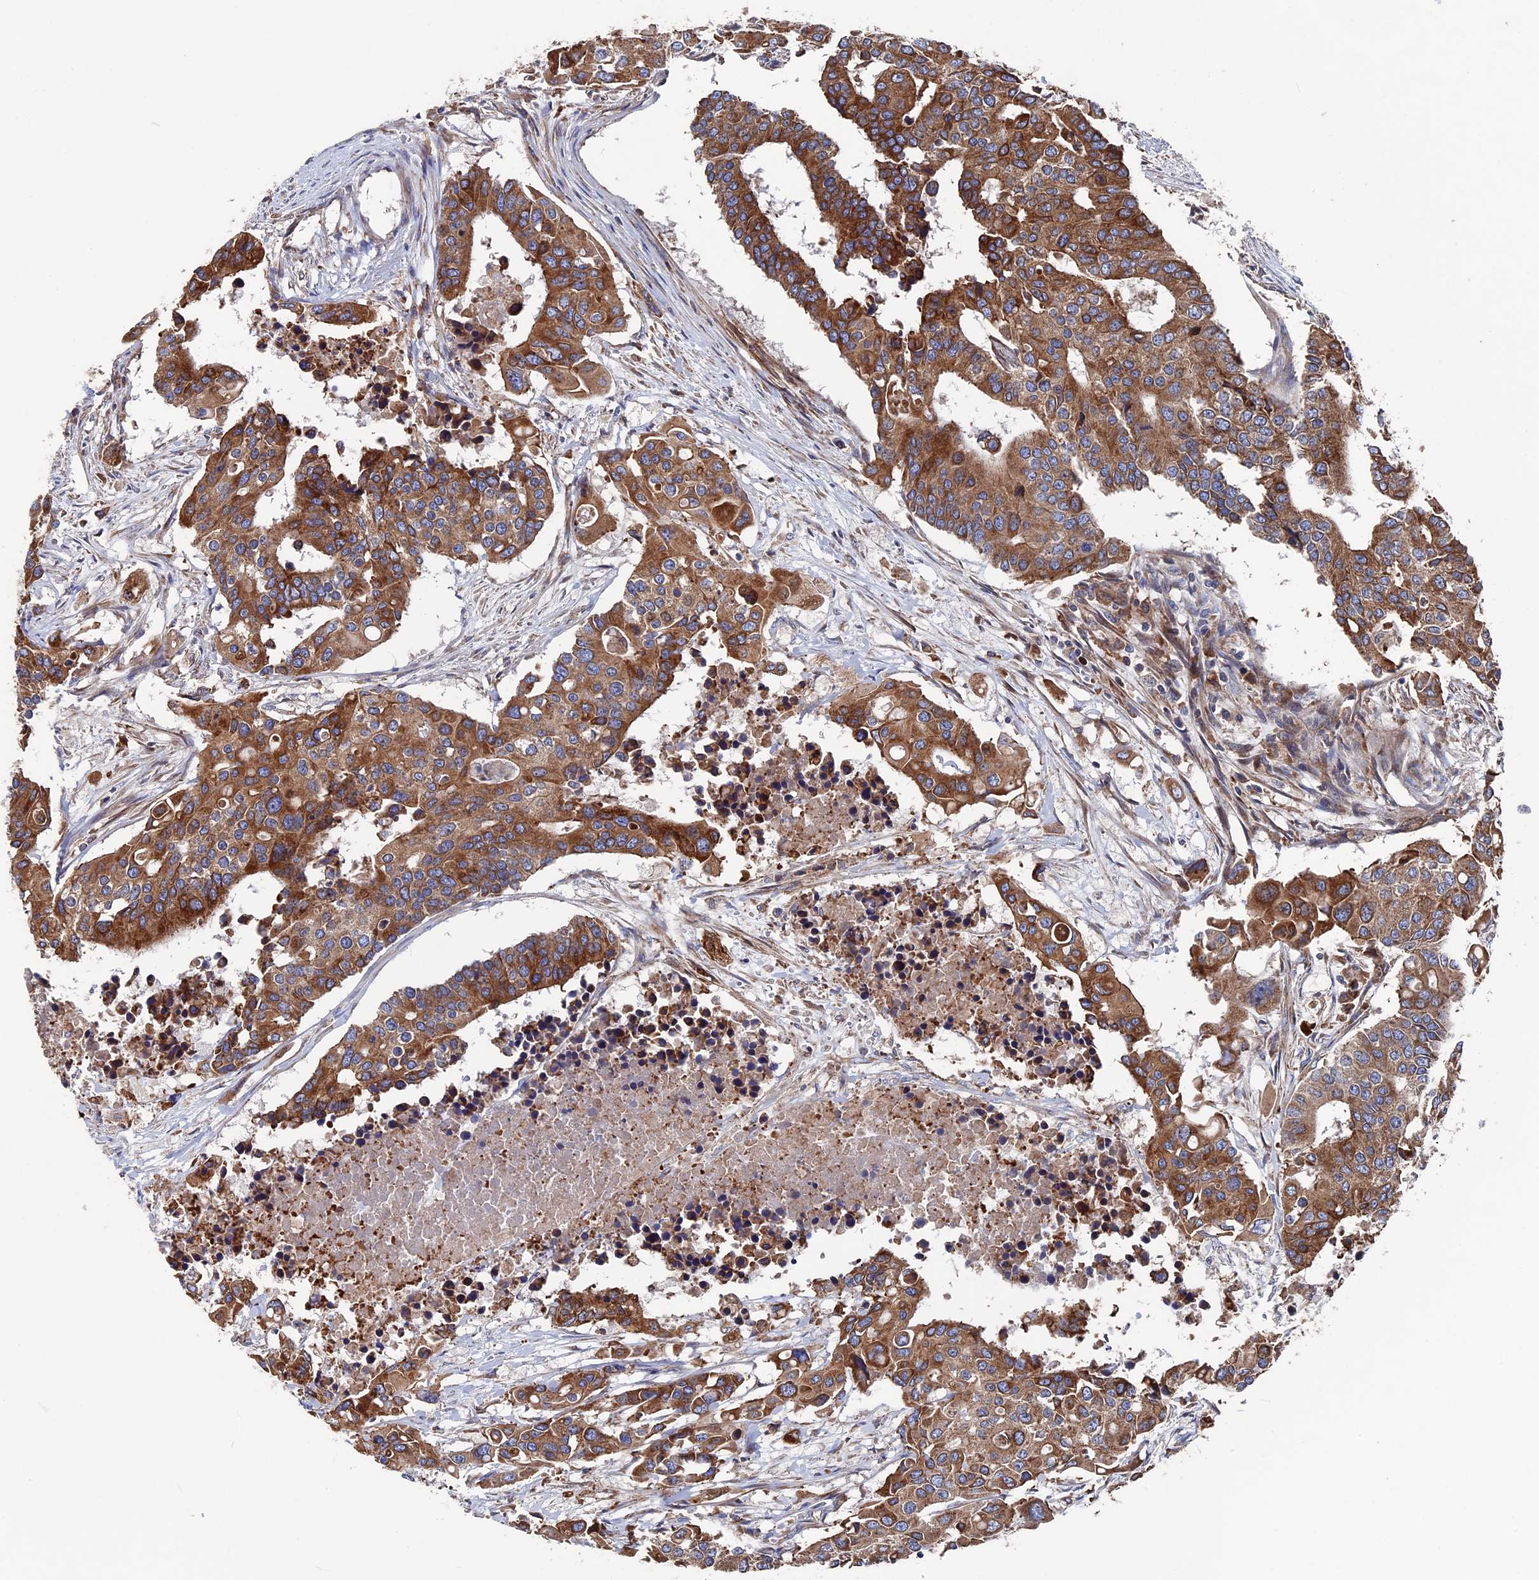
{"staining": {"intensity": "moderate", "quantity": ">75%", "location": "cytoplasmic/membranous"}, "tissue": "colorectal cancer", "cell_type": "Tumor cells", "image_type": "cancer", "snomed": [{"axis": "morphology", "description": "Adenocarcinoma, NOS"}, {"axis": "topography", "description": "Colon"}], "caption": "A brown stain highlights moderate cytoplasmic/membranous expression of a protein in human colorectal adenocarcinoma tumor cells. The staining was performed using DAB (3,3'-diaminobenzidine) to visualize the protein expression in brown, while the nuclei were stained in blue with hematoxylin (Magnification: 20x).", "gene": "DNAJC3", "patient": {"sex": "male", "age": 77}}